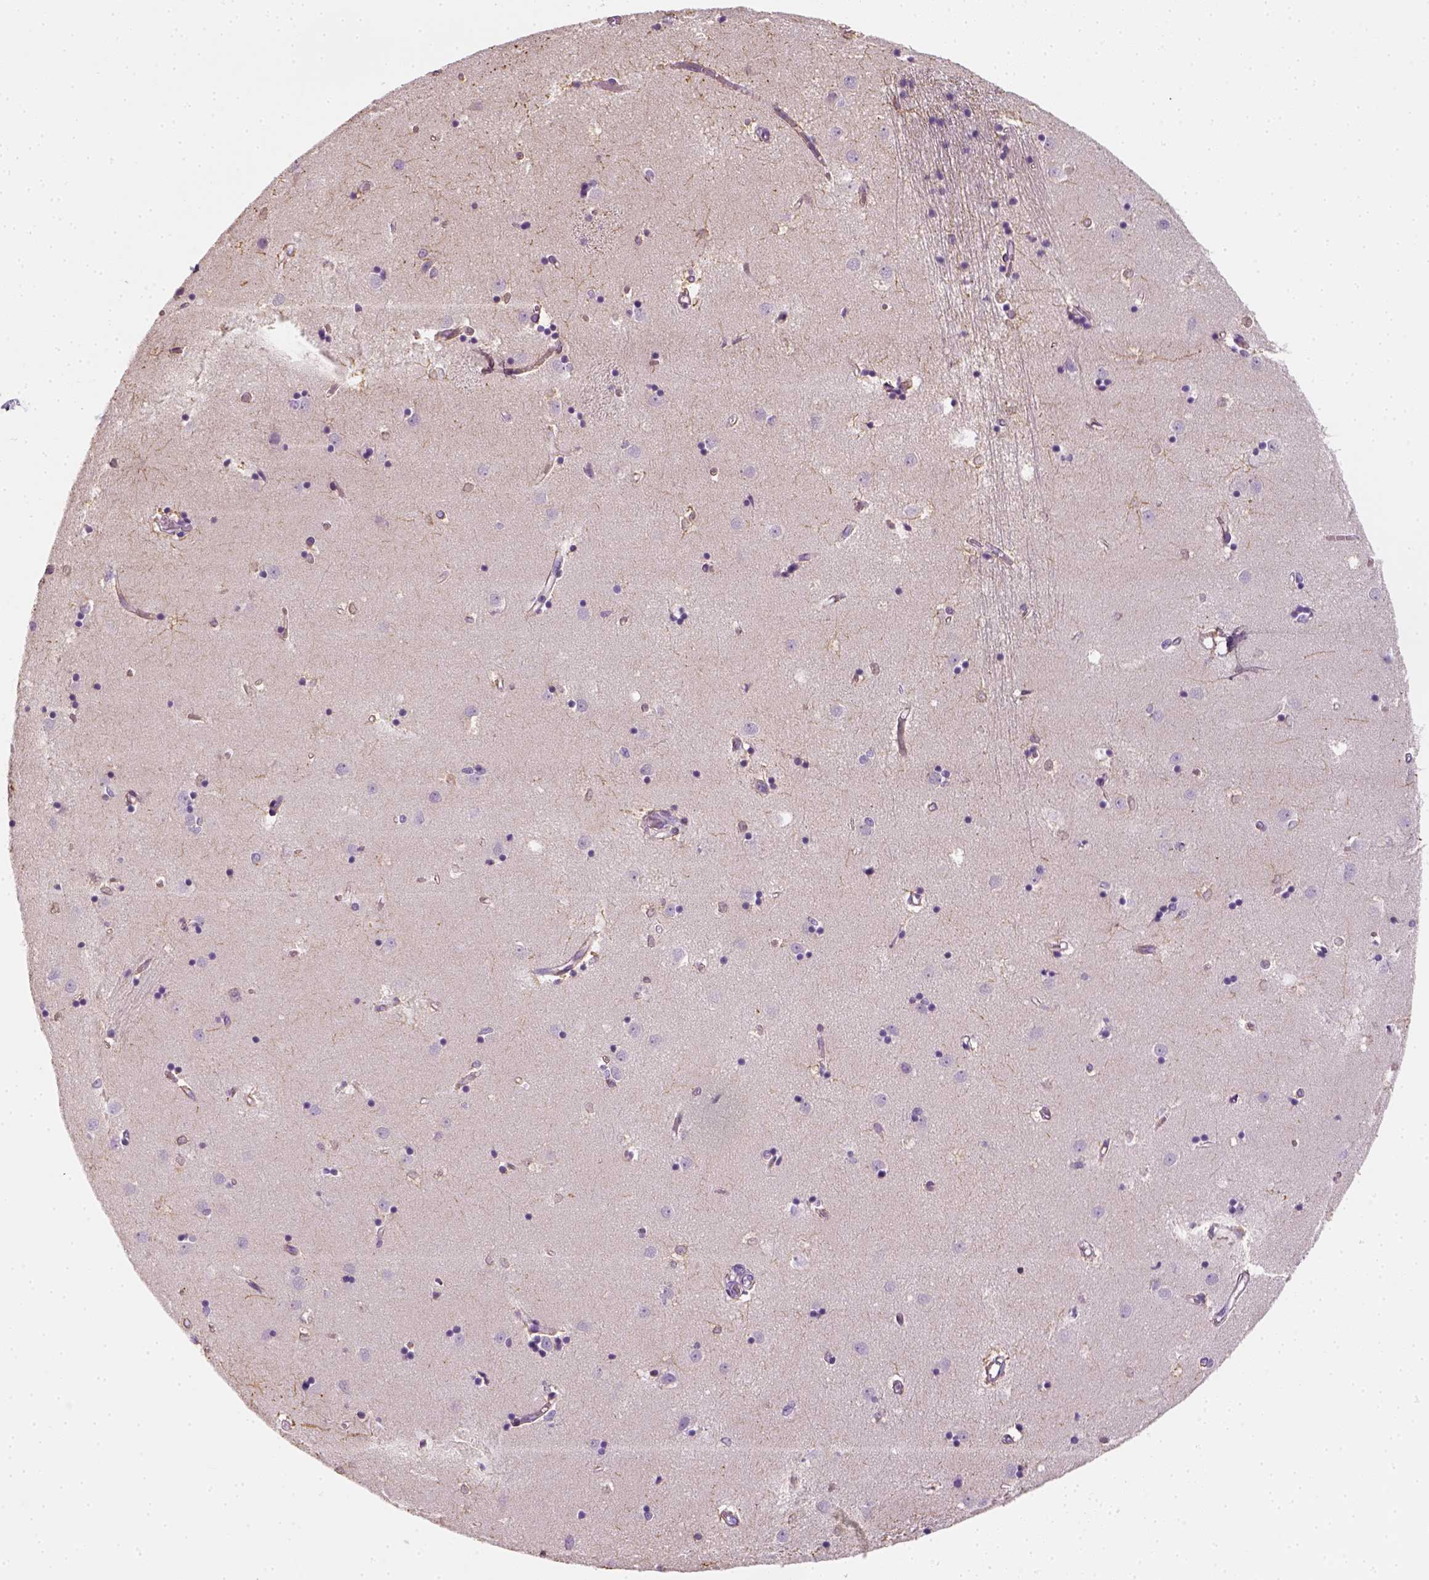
{"staining": {"intensity": "weak", "quantity": "<25%", "location": "cytoplasmic/membranous"}, "tissue": "caudate", "cell_type": "Glial cells", "image_type": "normal", "snomed": [{"axis": "morphology", "description": "Normal tissue, NOS"}, {"axis": "topography", "description": "Lateral ventricle wall"}], "caption": "This is an immunohistochemistry (IHC) micrograph of unremarkable human caudate. There is no positivity in glial cells.", "gene": "EPHB1", "patient": {"sex": "male", "age": 54}}